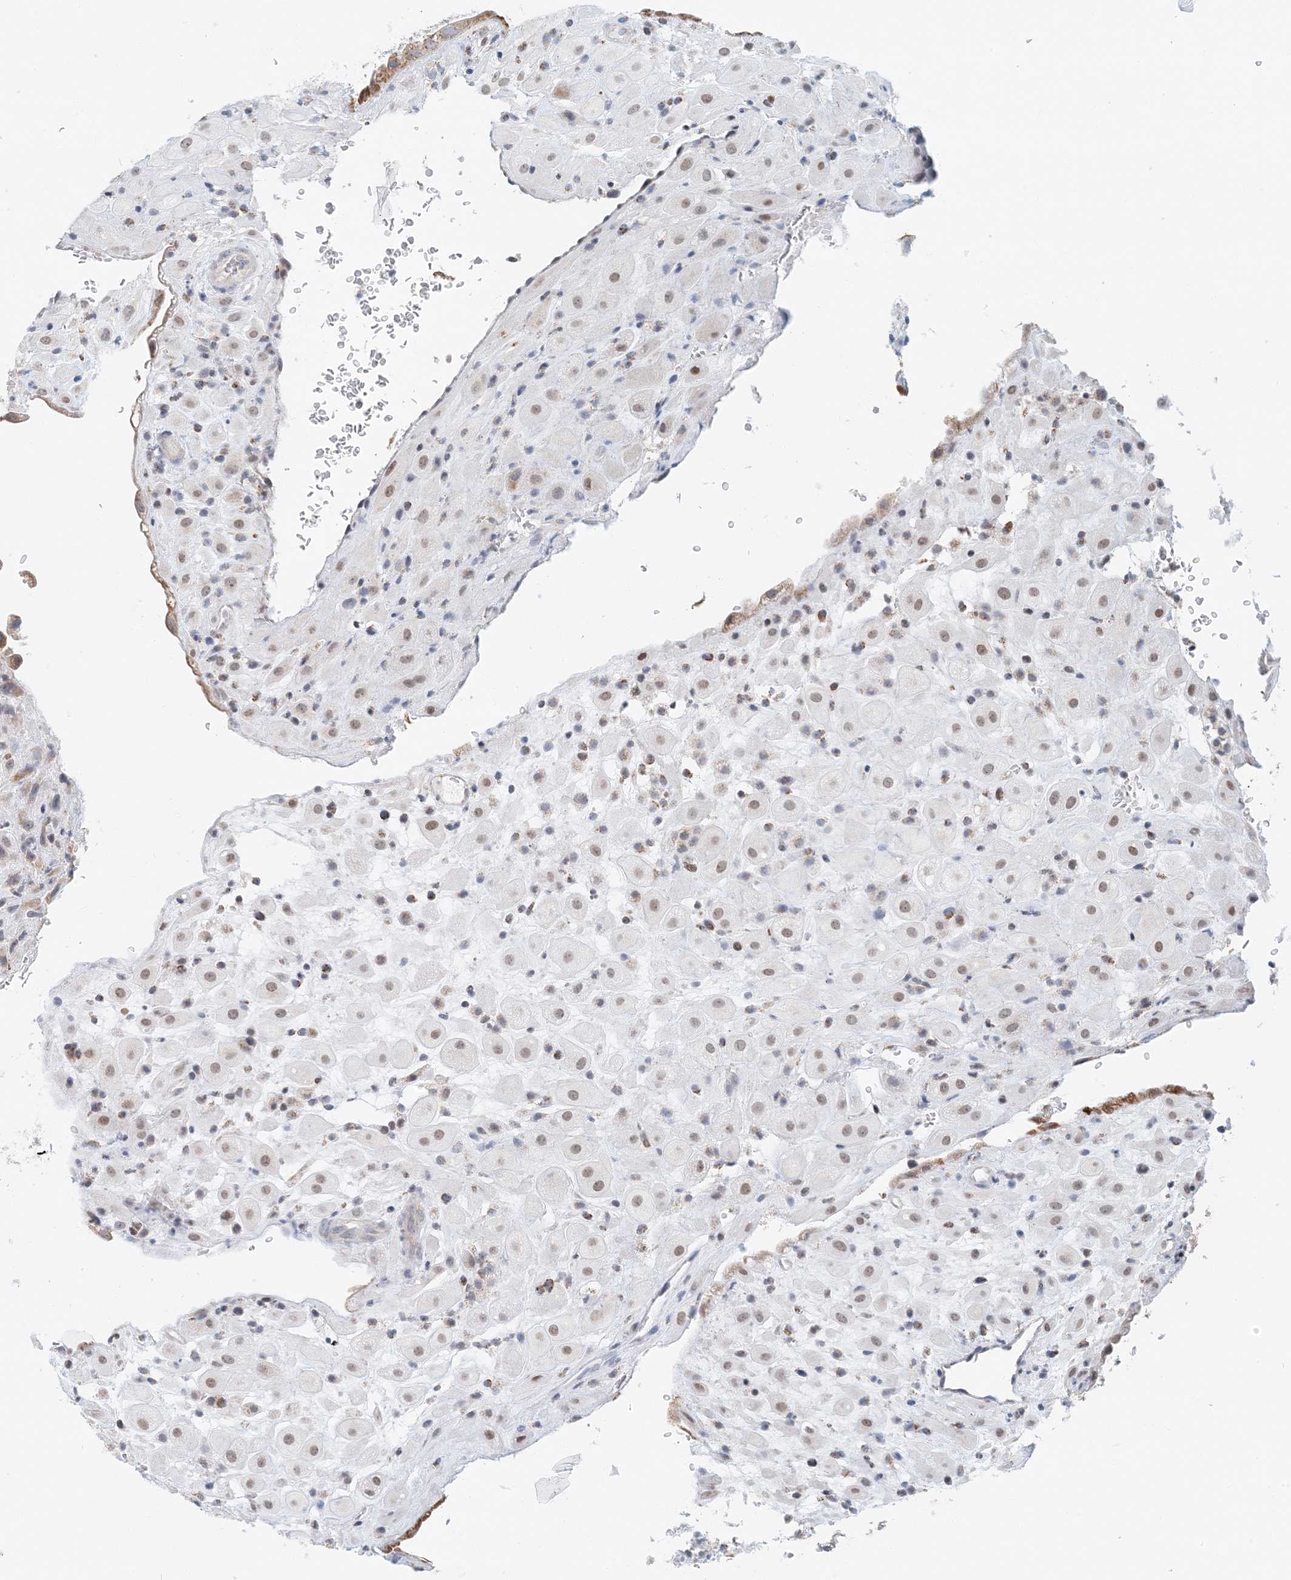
{"staining": {"intensity": "weak", "quantity": "25%-75%", "location": "nuclear"}, "tissue": "placenta", "cell_type": "Decidual cells", "image_type": "normal", "snomed": [{"axis": "morphology", "description": "Normal tissue, NOS"}, {"axis": "topography", "description": "Placenta"}], "caption": "Placenta stained with a brown dye reveals weak nuclear positive positivity in approximately 25%-75% of decidual cells.", "gene": "BDH1", "patient": {"sex": "female", "age": 35}}